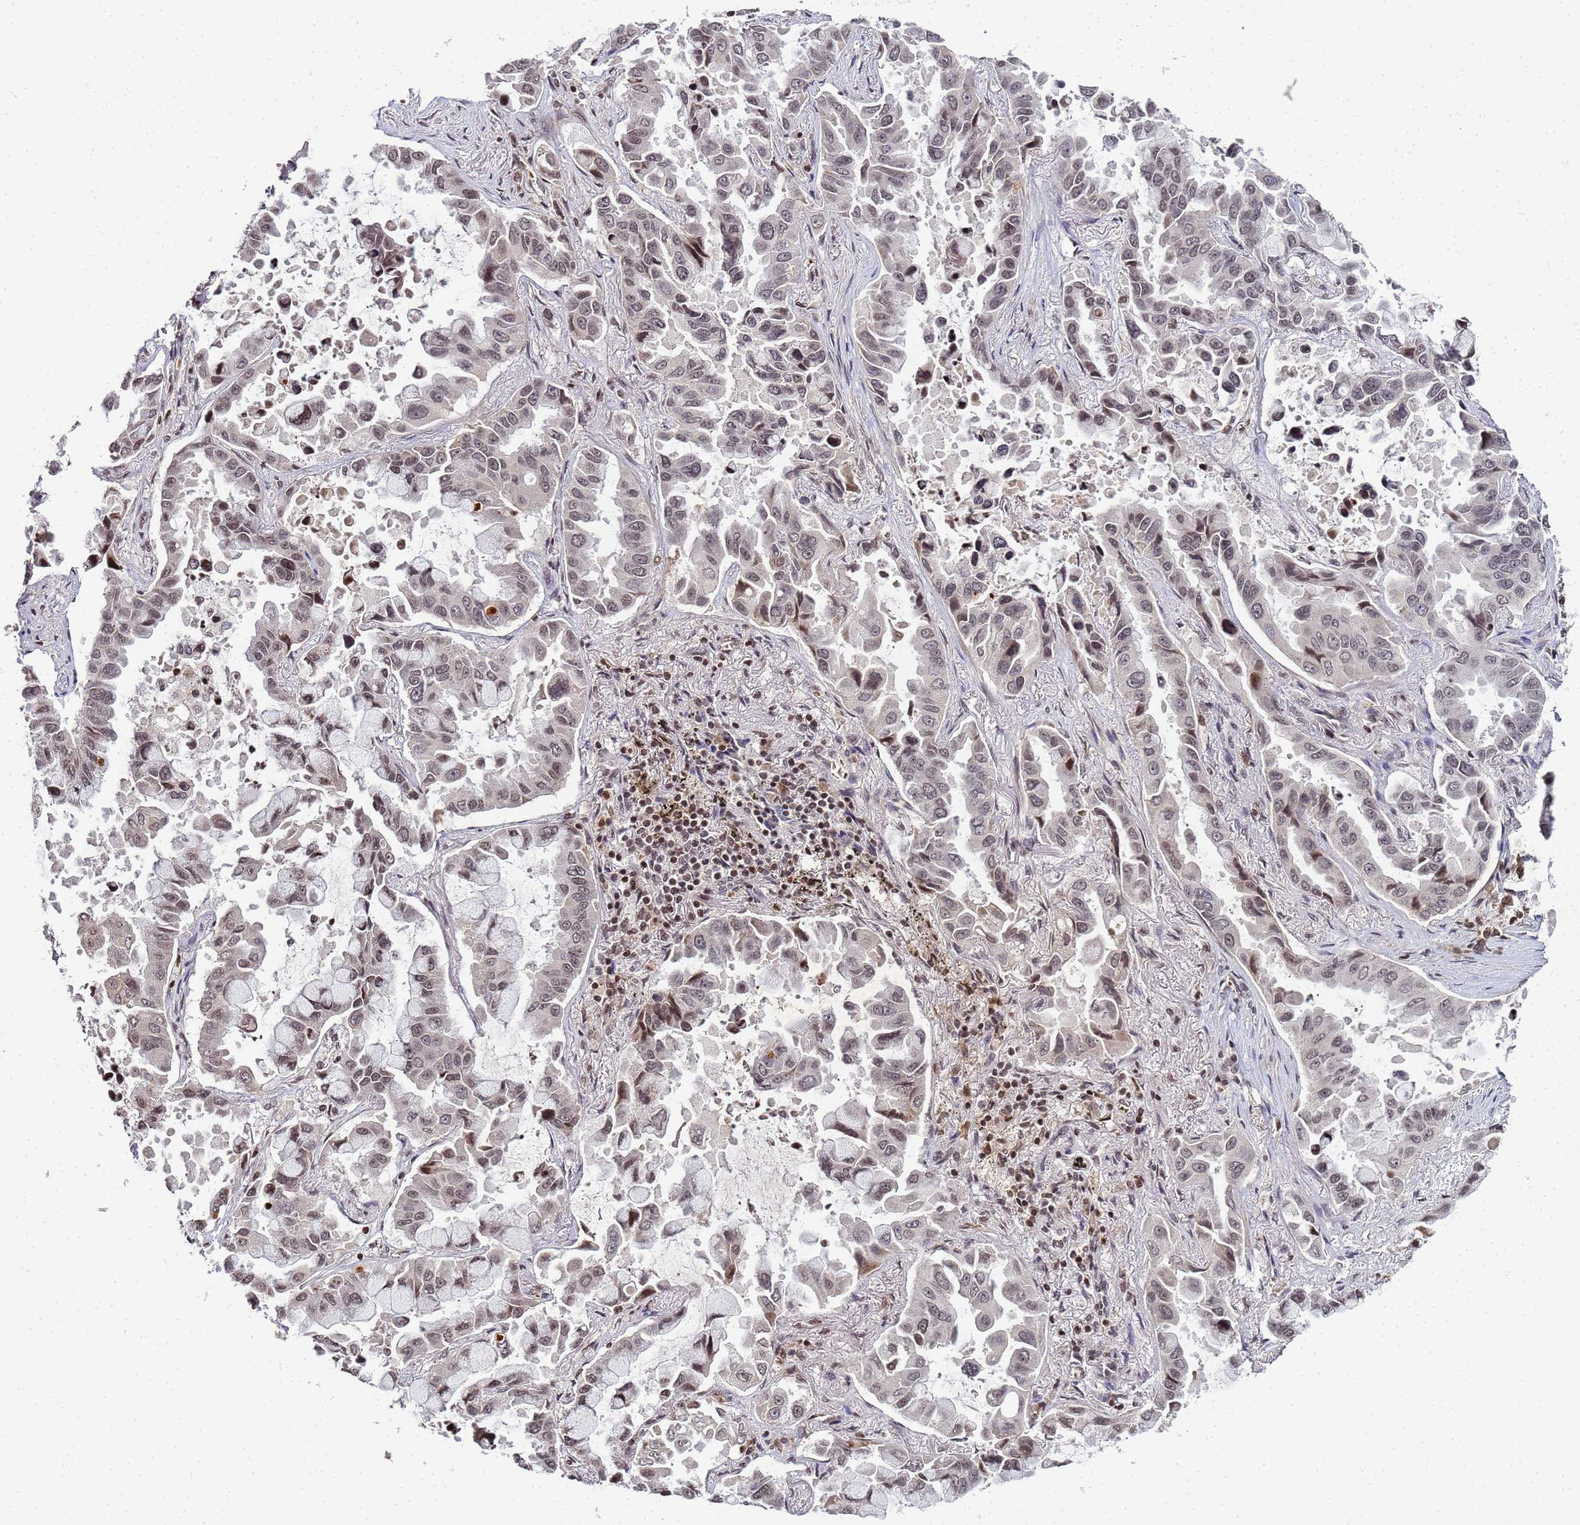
{"staining": {"intensity": "weak", "quantity": ">75%", "location": "nuclear"}, "tissue": "lung cancer", "cell_type": "Tumor cells", "image_type": "cancer", "snomed": [{"axis": "morphology", "description": "Adenocarcinoma, NOS"}, {"axis": "topography", "description": "Lung"}], "caption": "Immunohistochemistry (IHC) of human lung adenocarcinoma demonstrates low levels of weak nuclear positivity in about >75% of tumor cells. The staining was performed using DAB to visualize the protein expression in brown, while the nuclei were stained in blue with hematoxylin (Magnification: 20x).", "gene": "FZD4", "patient": {"sex": "male", "age": 64}}